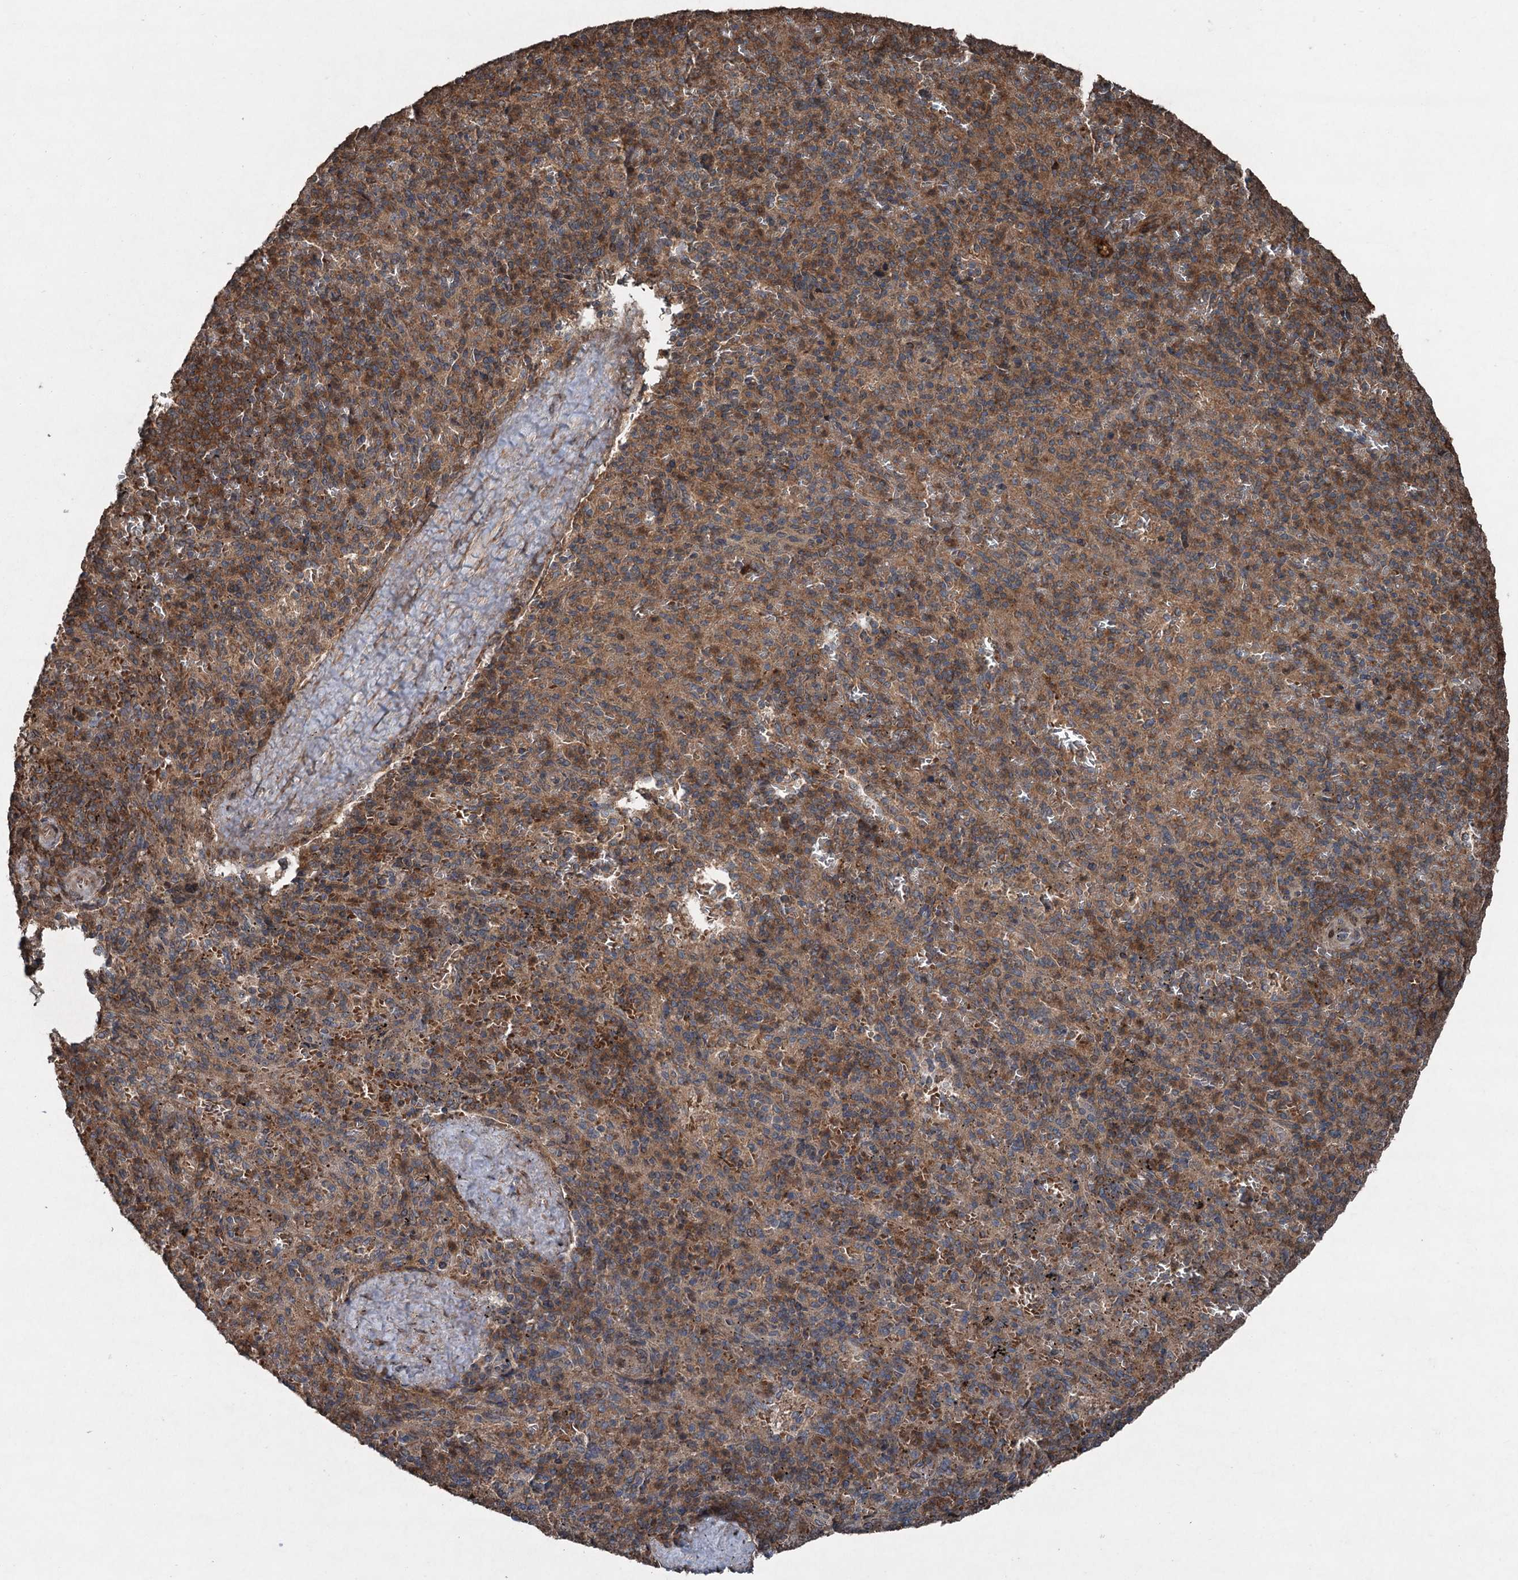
{"staining": {"intensity": "moderate", "quantity": "25%-75%", "location": "cytoplasmic/membranous"}, "tissue": "spleen", "cell_type": "Cells in red pulp", "image_type": "normal", "snomed": [{"axis": "morphology", "description": "Normal tissue, NOS"}, {"axis": "topography", "description": "Spleen"}], "caption": "Moderate cytoplasmic/membranous staining for a protein is identified in about 25%-75% of cells in red pulp of unremarkable spleen using IHC.", "gene": "ALAS1", "patient": {"sex": "male", "age": 82}}